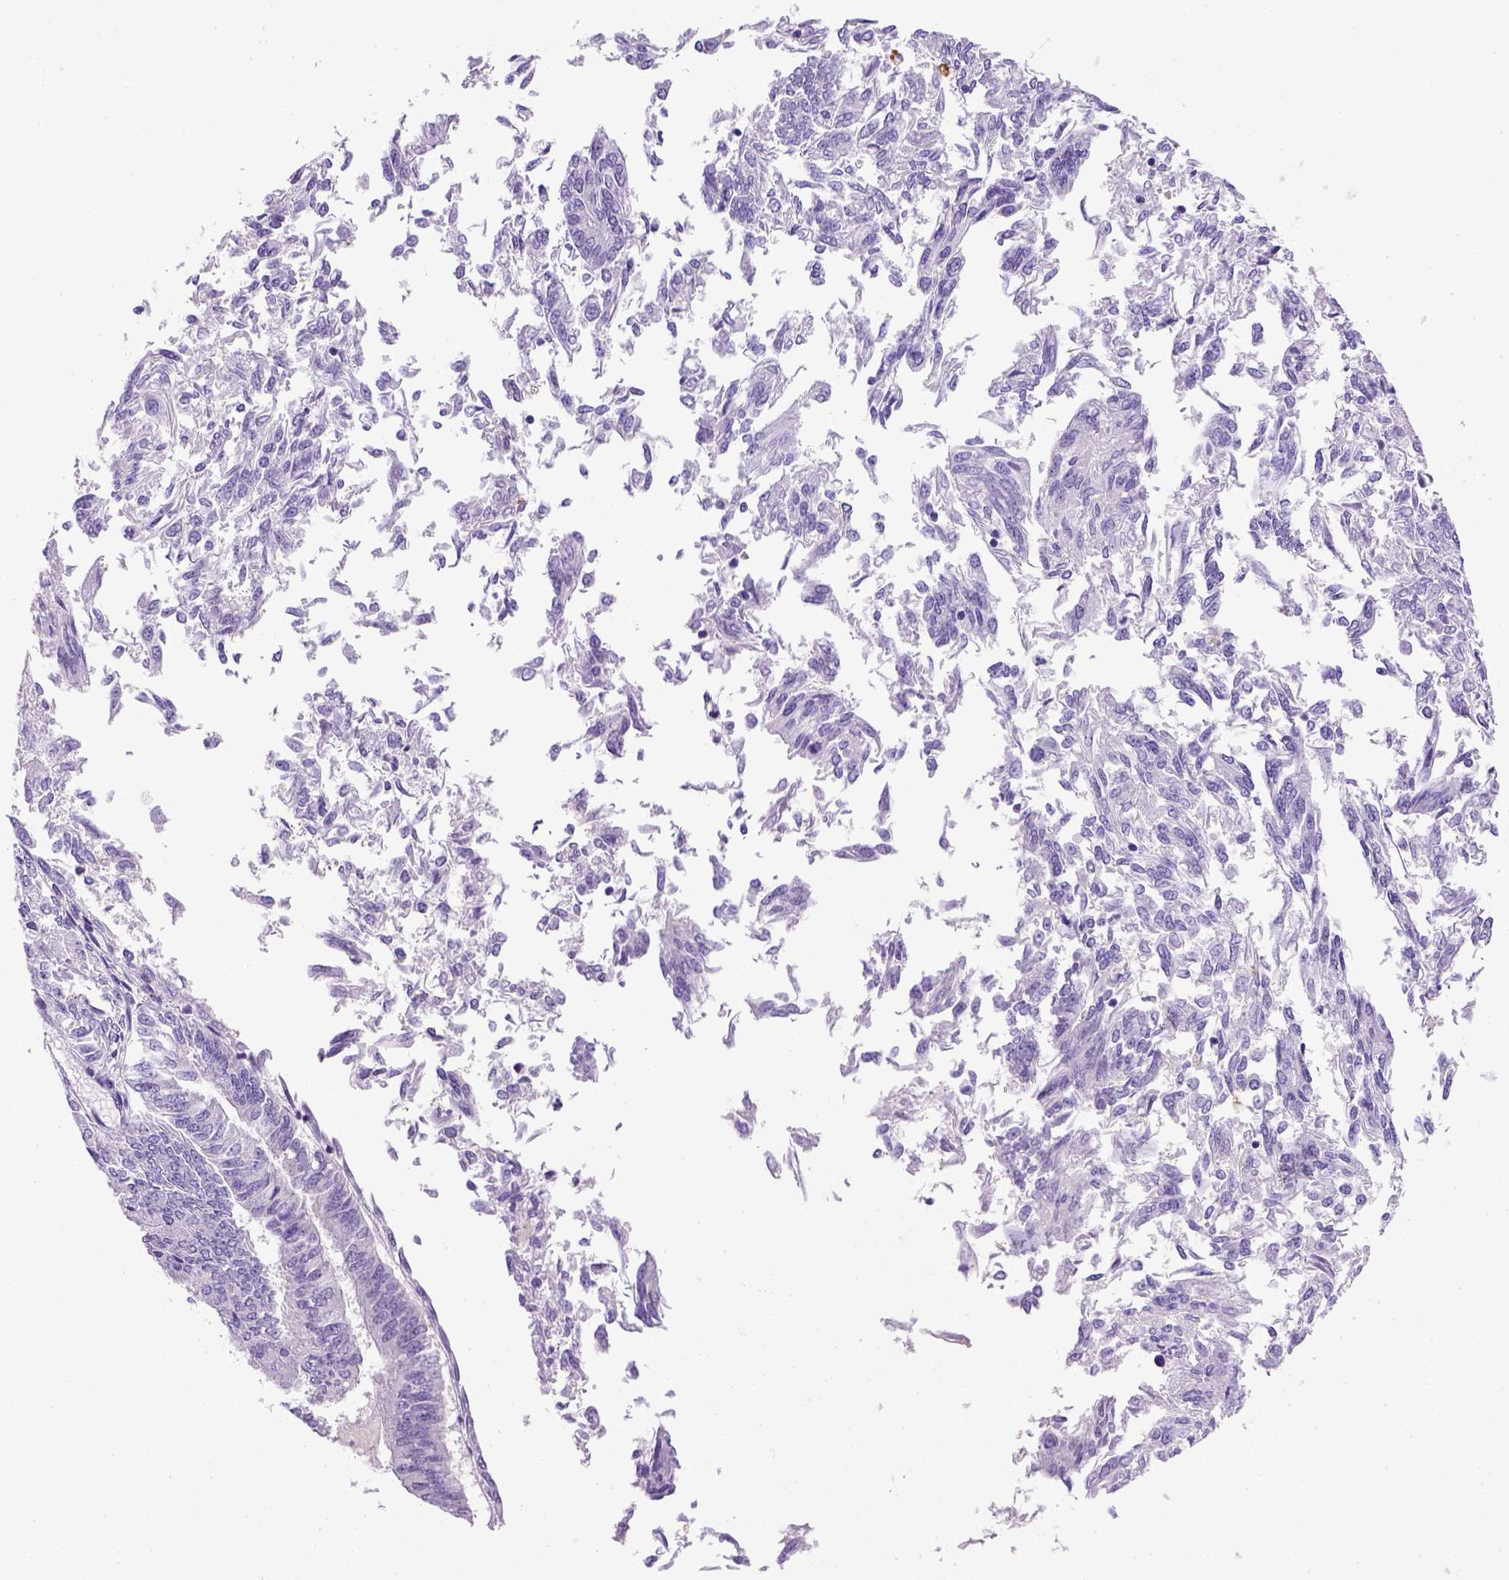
{"staining": {"intensity": "negative", "quantity": "none", "location": "none"}, "tissue": "endometrial cancer", "cell_type": "Tumor cells", "image_type": "cancer", "snomed": [{"axis": "morphology", "description": "Adenocarcinoma, NOS"}, {"axis": "topography", "description": "Endometrium"}], "caption": "There is no significant positivity in tumor cells of adenocarcinoma (endometrial).", "gene": "KRT71", "patient": {"sex": "female", "age": 58}}